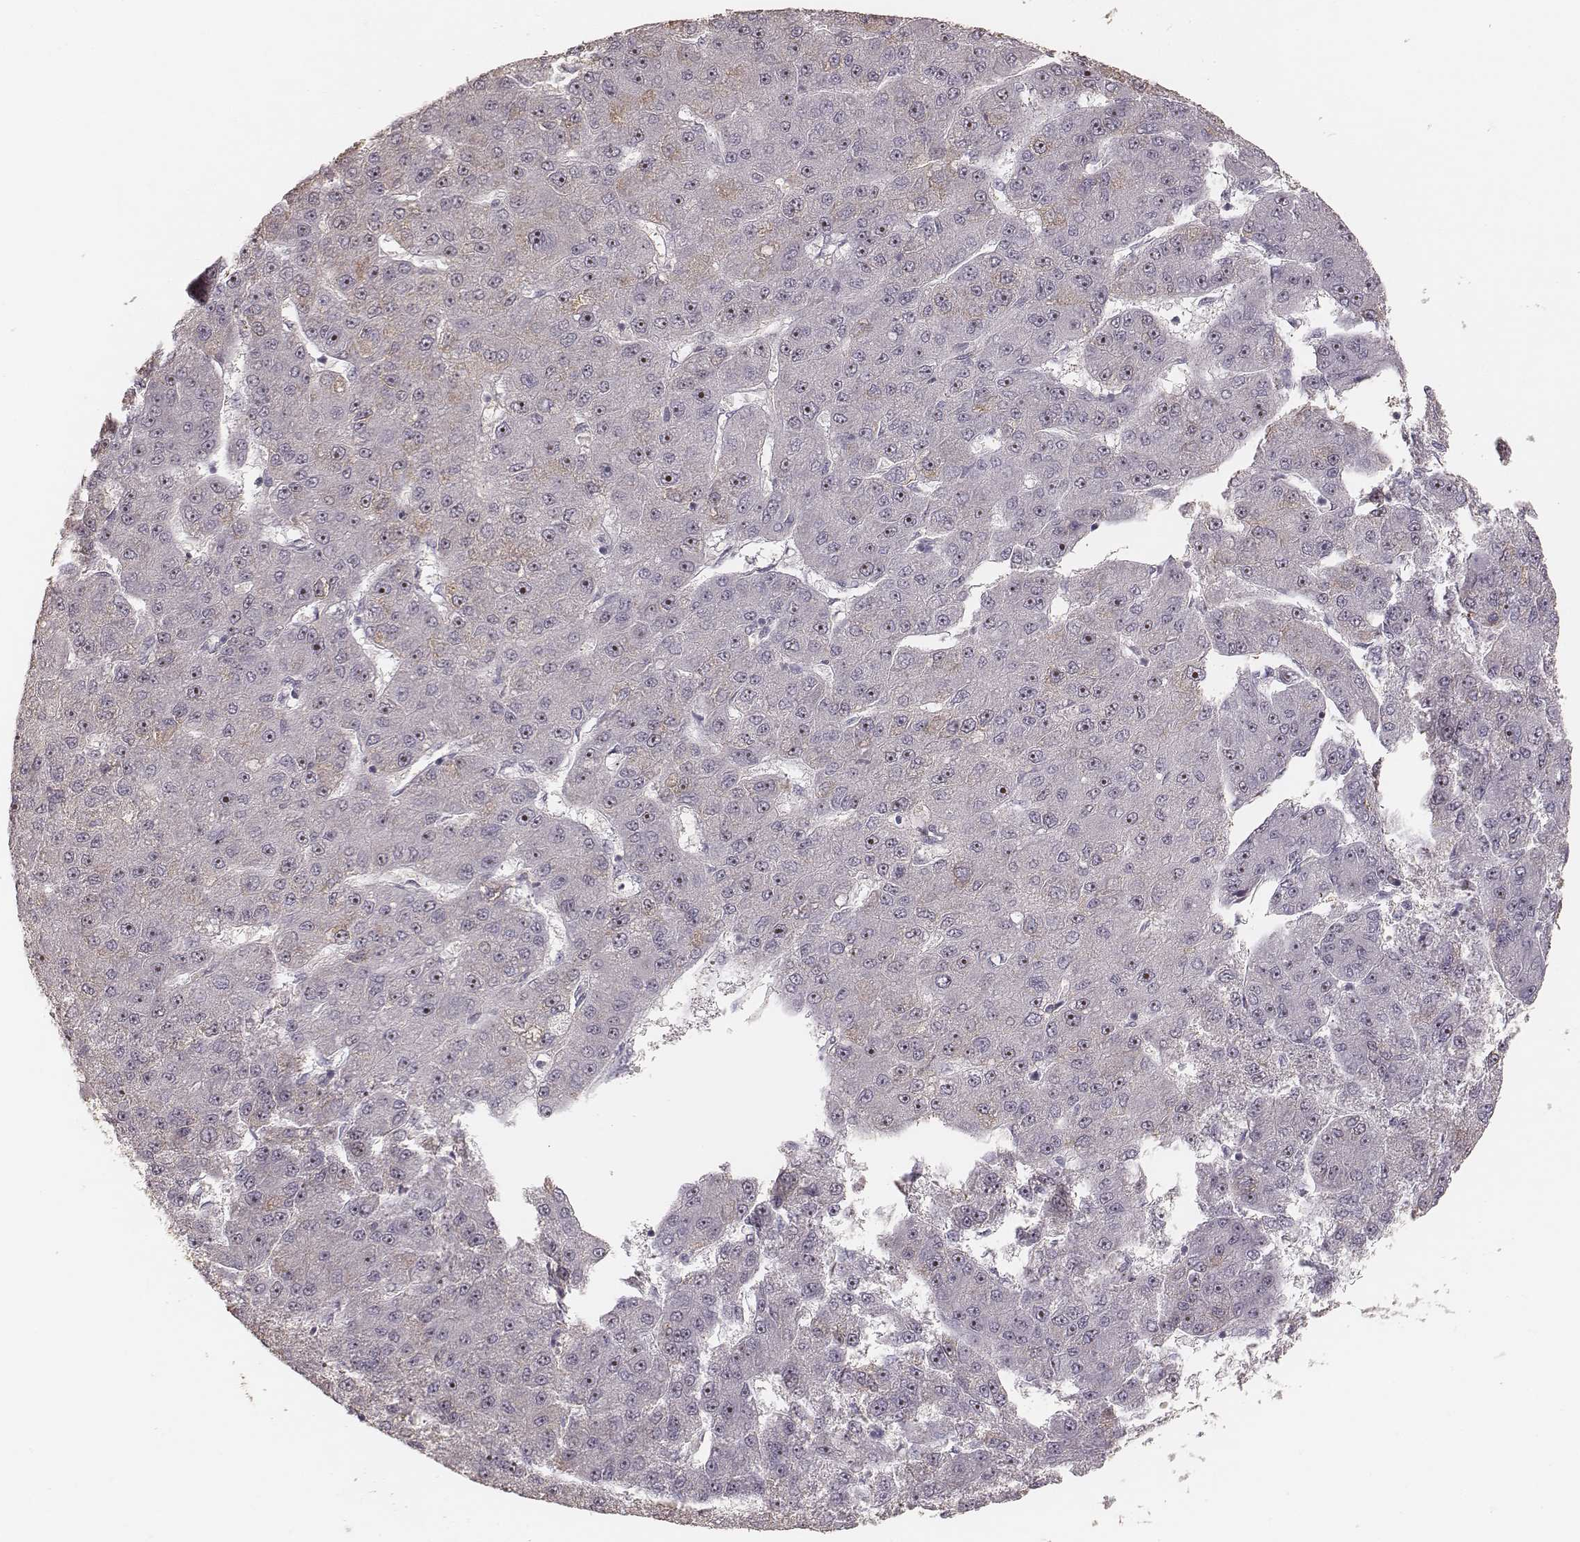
{"staining": {"intensity": "strong", "quantity": "<25%", "location": "nuclear"}, "tissue": "liver cancer", "cell_type": "Tumor cells", "image_type": "cancer", "snomed": [{"axis": "morphology", "description": "Carcinoma, Hepatocellular, NOS"}, {"axis": "topography", "description": "Liver"}], "caption": "Immunohistochemistry (IHC) of human liver cancer exhibits medium levels of strong nuclear staining in about <25% of tumor cells.", "gene": "MADCAM1", "patient": {"sex": "male", "age": 67}}